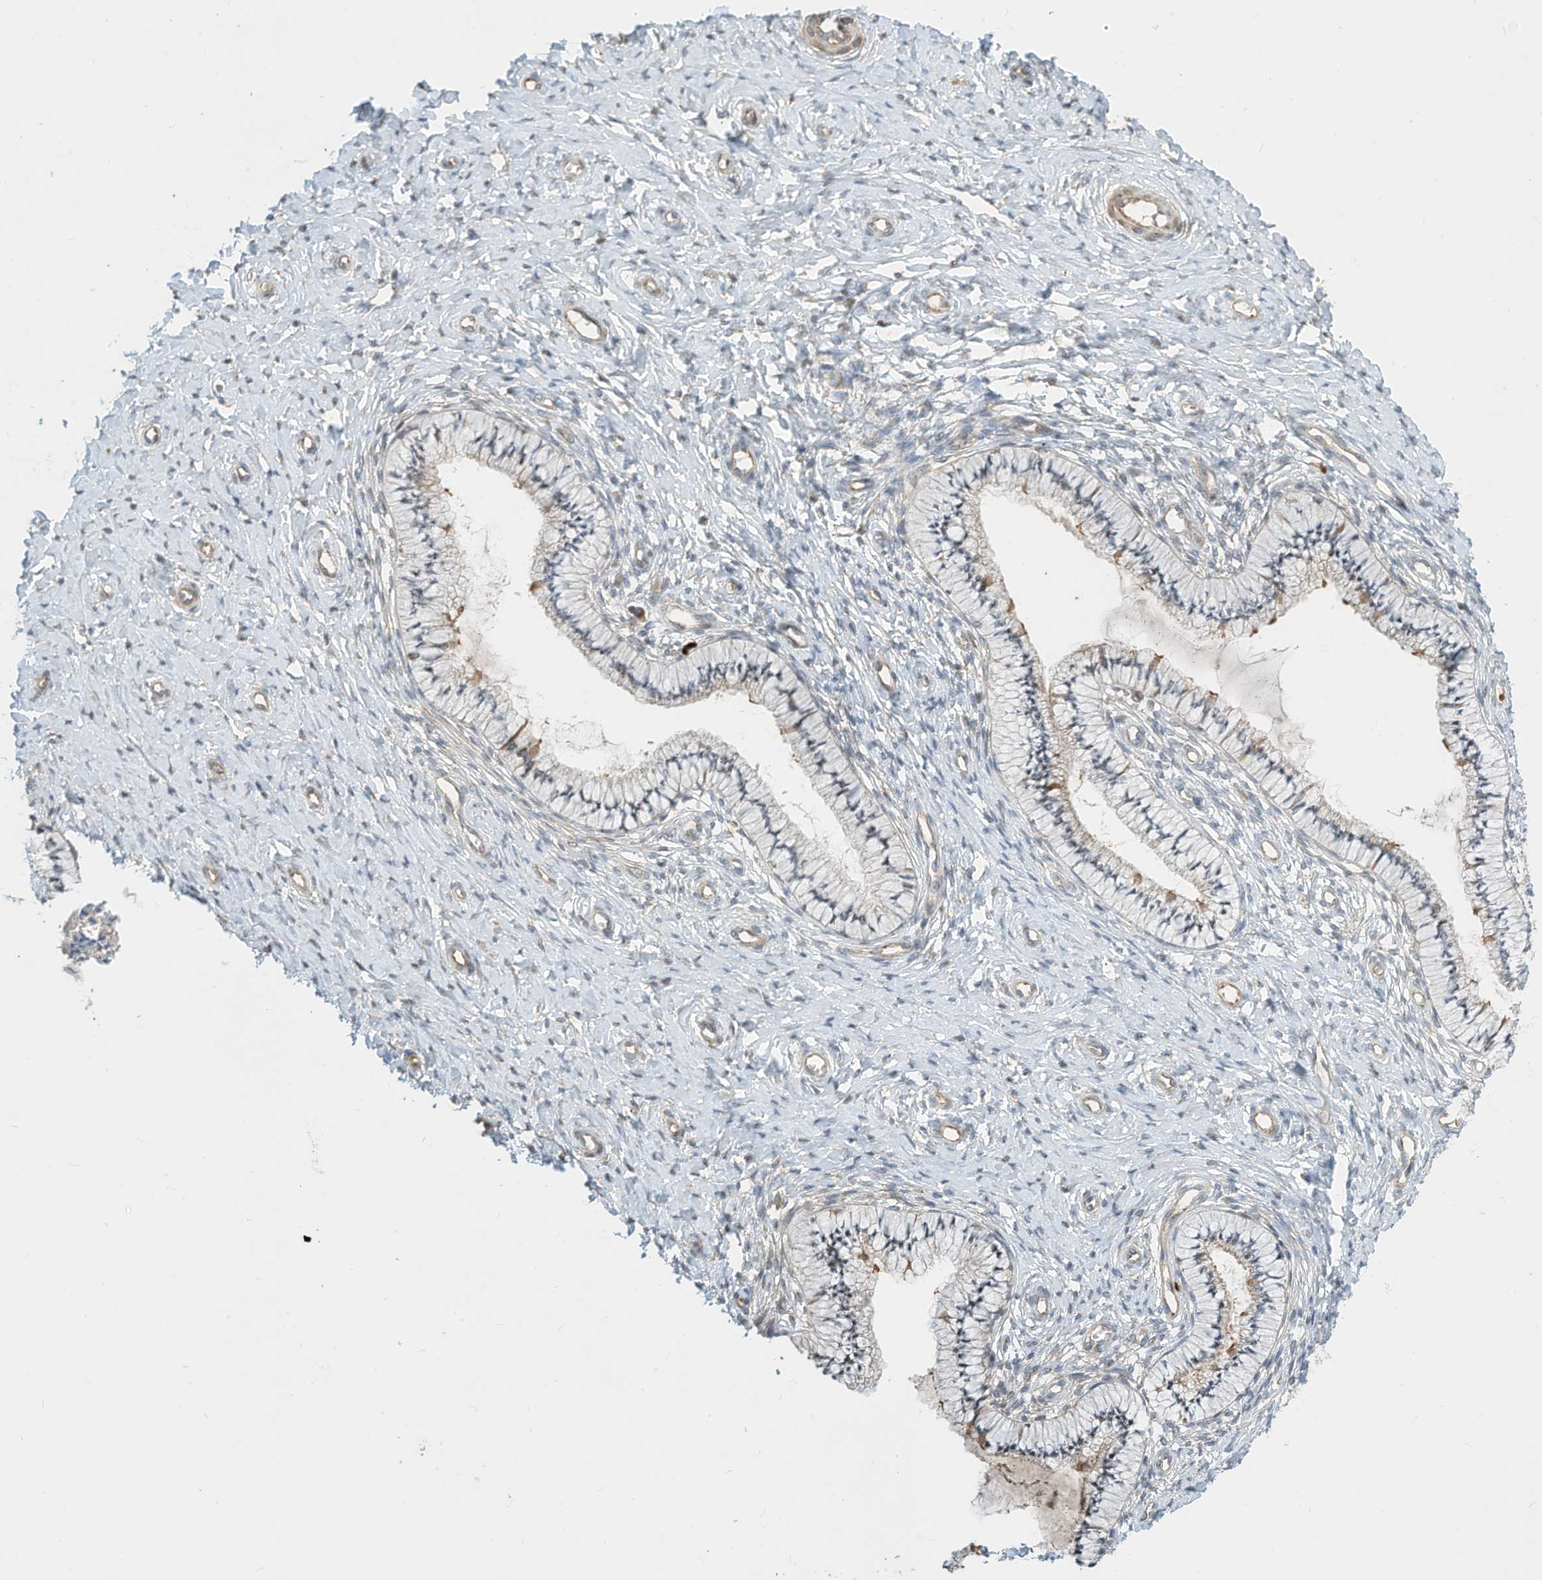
{"staining": {"intensity": "weak", "quantity": "25%-75%", "location": "cytoplasmic/membranous"}, "tissue": "cervix", "cell_type": "Glandular cells", "image_type": "normal", "snomed": [{"axis": "morphology", "description": "Normal tissue, NOS"}, {"axis": "topography", "description": "Cervix"}], "caption": "Immunohistochemistry (DAB (3,3'-diaminobenzidine)) staining of unremarkable human cervix demonstrates weak cytoplasmic/membranous protein positivity in about 25%-75% of glandular cells. (Brightfield microscopy of DAB IHC at high magnification).", "gene": "OFD1", "patient": {"sex": "female", "age": 36}}